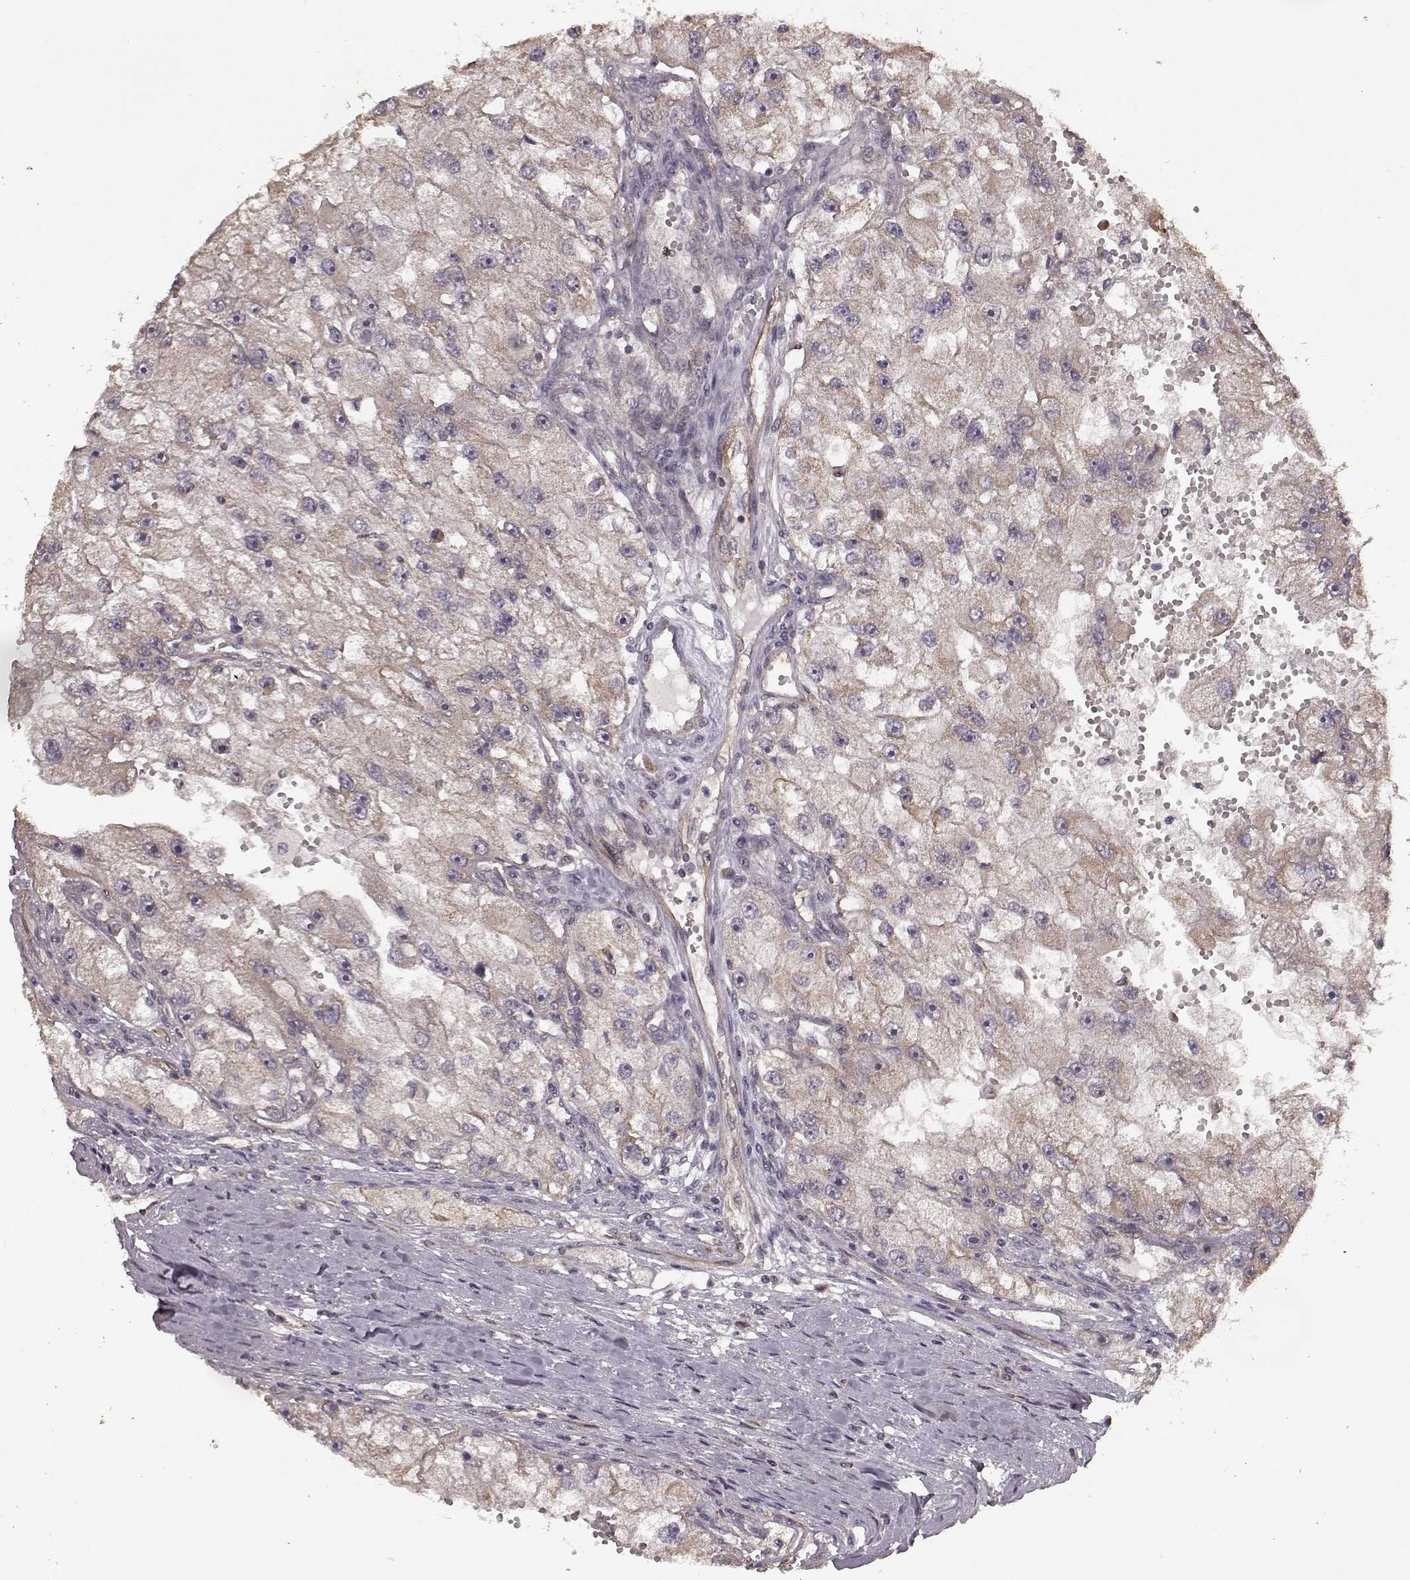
{"staining": {"intensity": "negative", "quantity": "none", "location": "none"}, "tissue": "renal cancer", "cell_type": "Tumor cells", "image_type": "cancer", "snomed": [{"axis": "morphology", "description": "Adenocarcinoma, NOS"}, {"axis": "topography", "description": "Kidney"}], "caption": "The IHC micrograph has no significant positivity in tumor cells of renal adenocarcinoma tissue. (Stains: DAB IHC with hematoxylin counter stain, Microscopy: brightfield microscopy at high magnification).", "gene": "BACH2", "patient": {"sex": "male", "age": 63}}